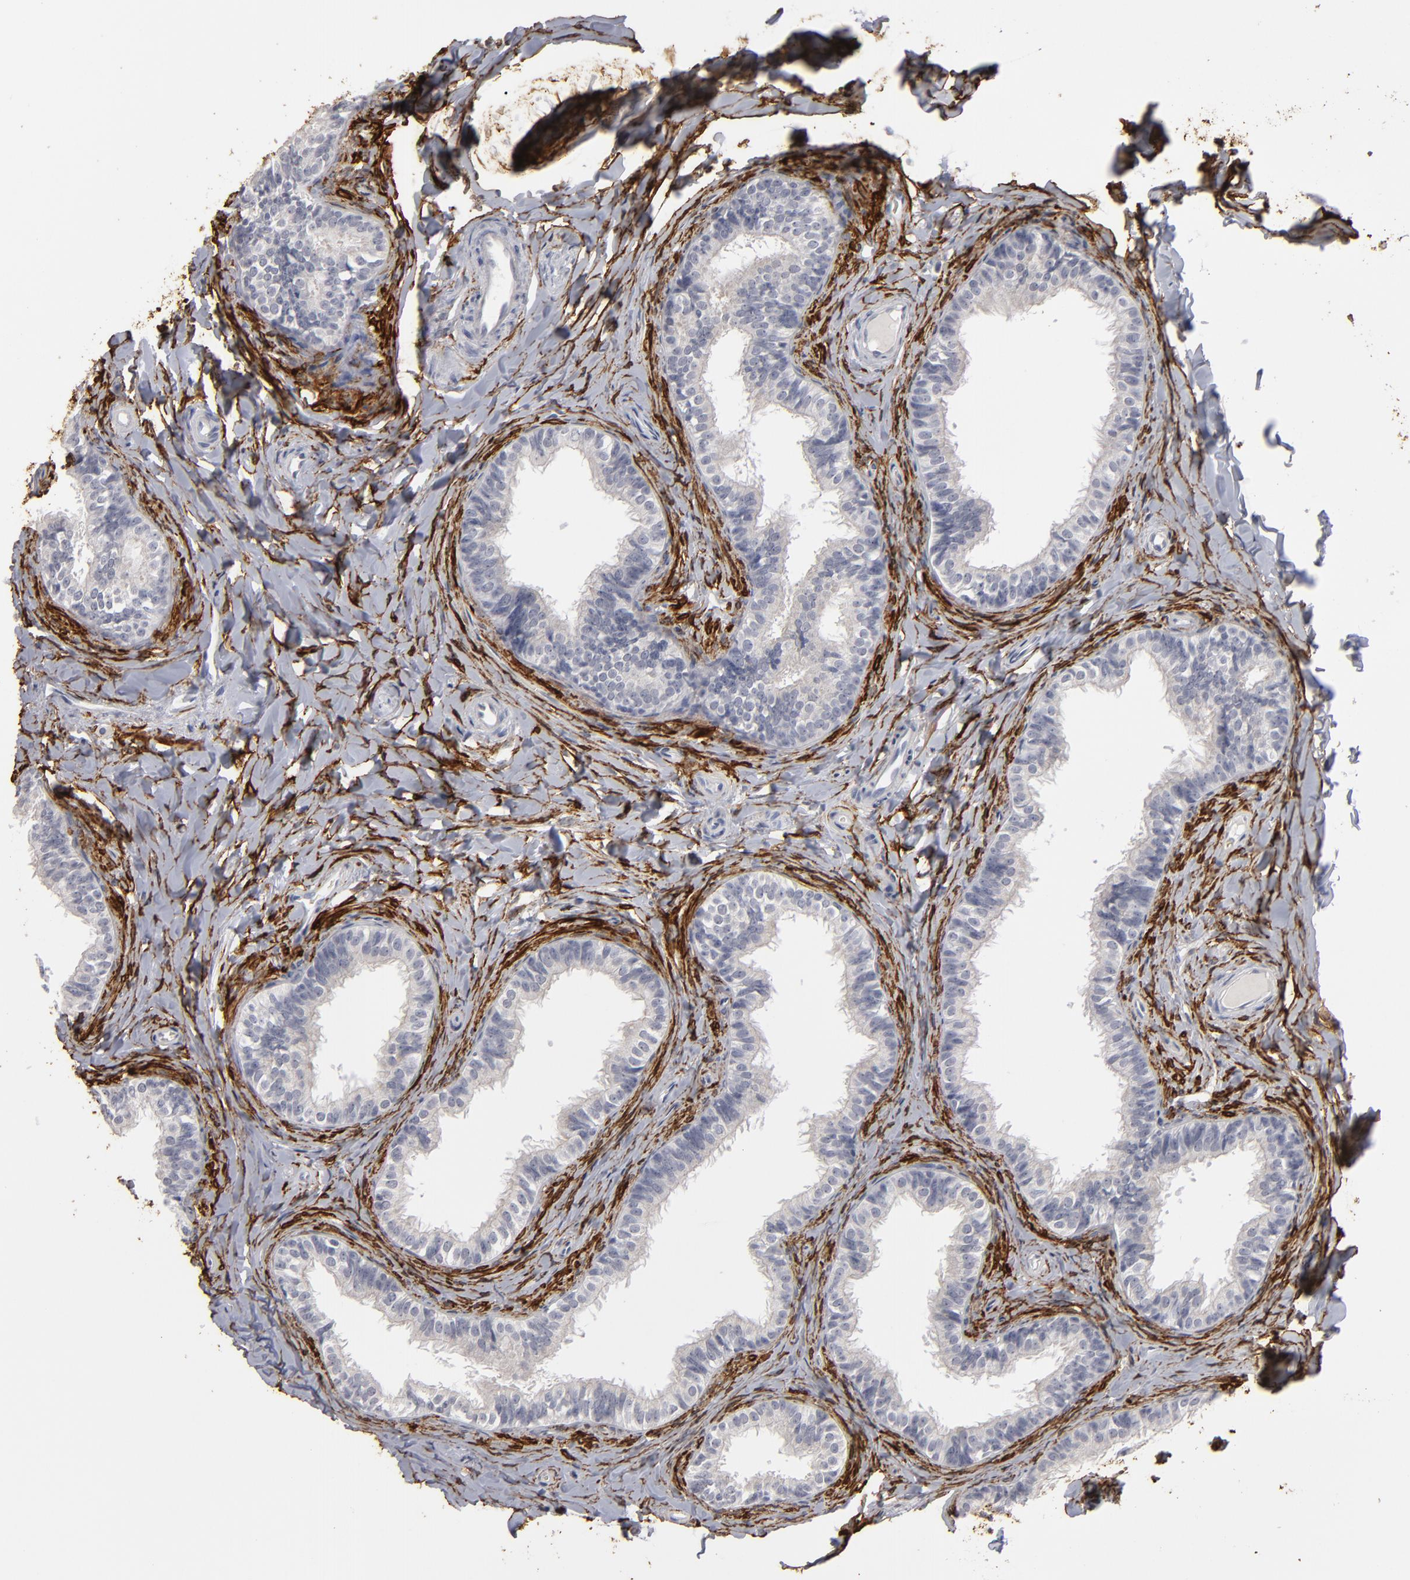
{"staining": {"intensity": "negative", "quantity": "none", "location": "none"}, "tissue": "epididymis", "cell_type": "Glandular cells", "image_type": "normal", "snomed": [{"axis": "morphology", "description": "Normal tissue, NOS"}, {"axis": "topography", "description": "Epididymis"}], "caption": "DAB immunohistochemical staining of unremarkable epididymis displays no significant positivity in glandular cells. Nuclei are stained in blue.", "gene": "KIAA1210", "patient": {"sex": "male", "age": 26}}